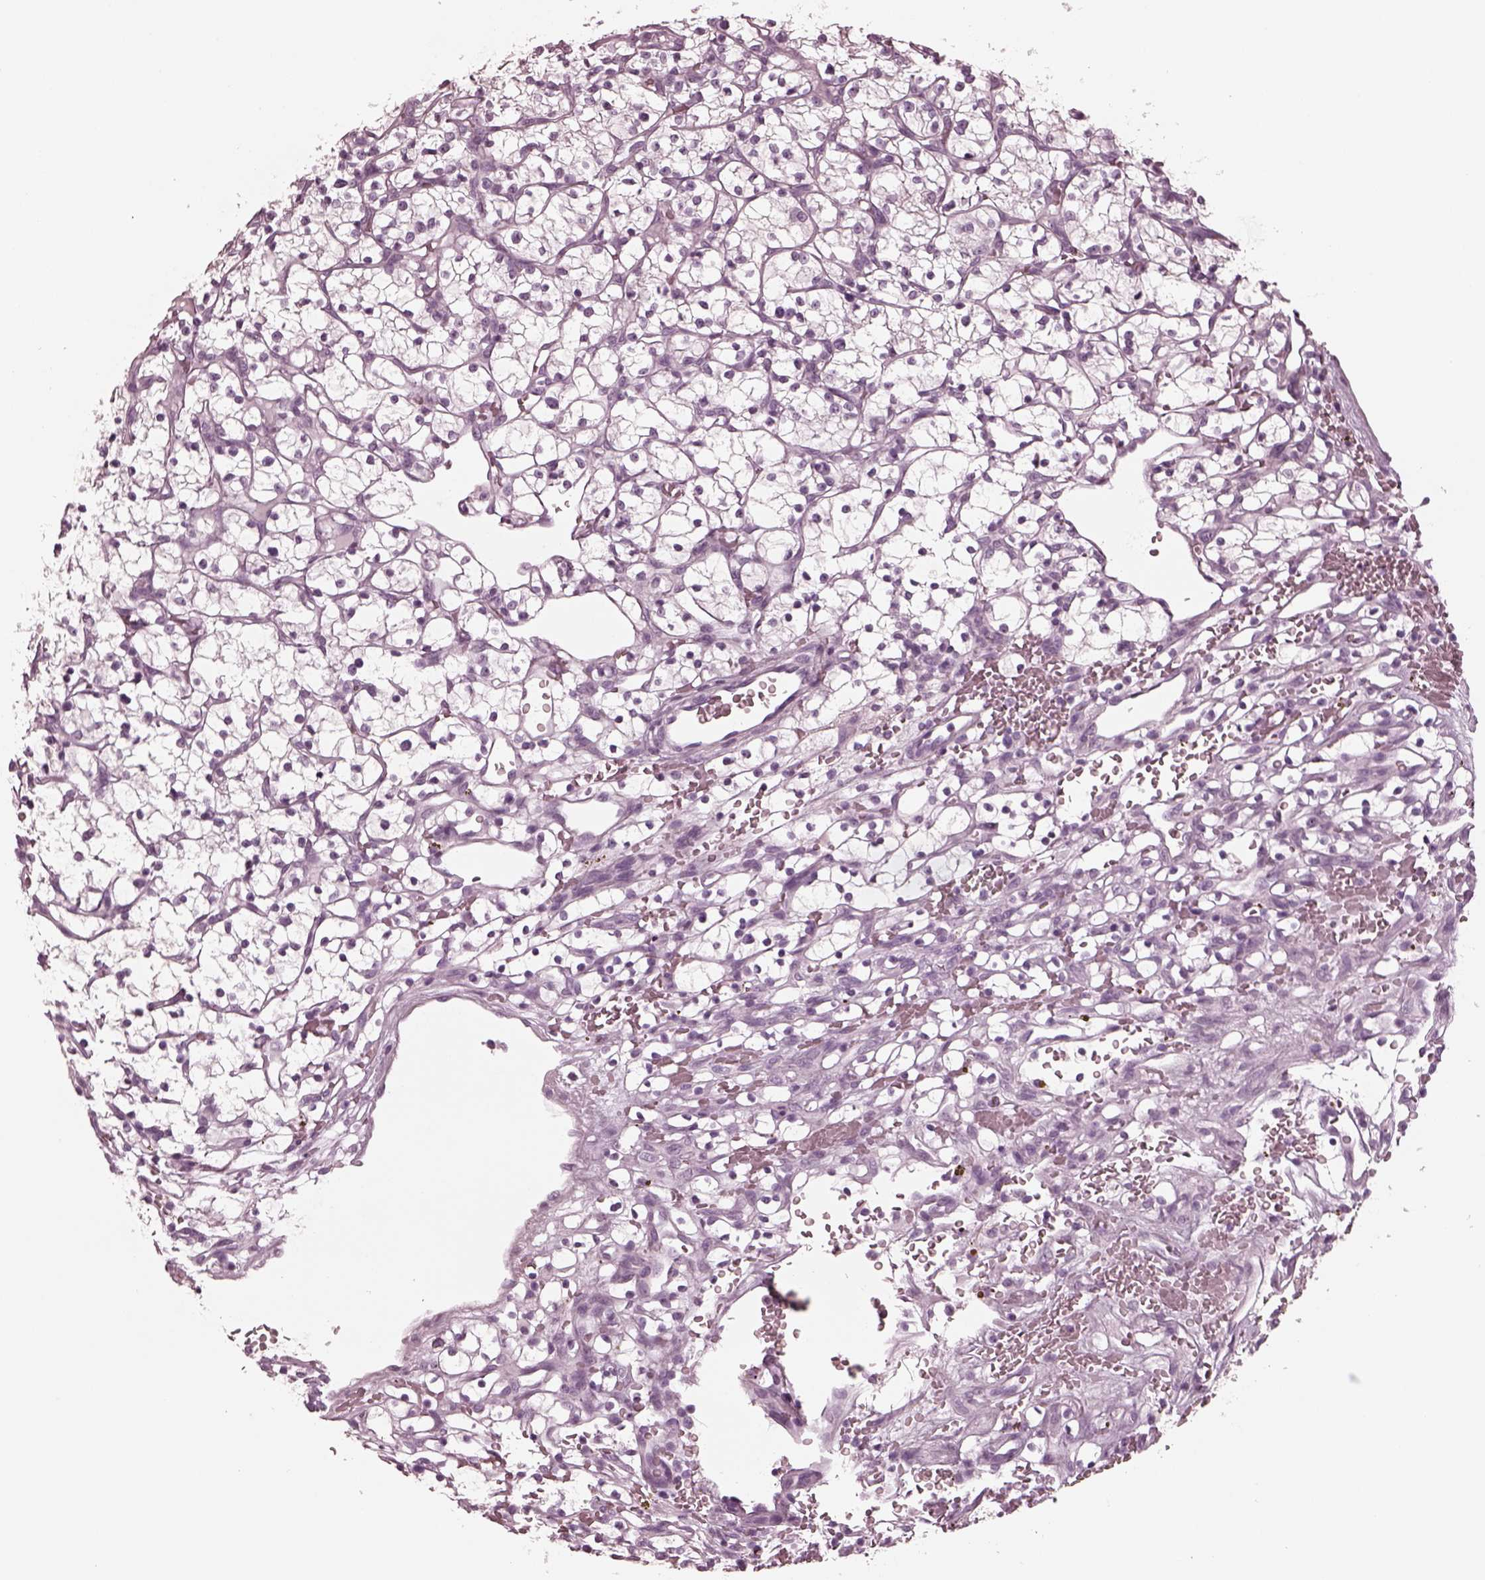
{"staining": {"intensity": "negative", "quantity": "none", "location": "none"}, "tissue": "renal cancer", "cell_type": "Tumor cells", "image_type": "cancer", "snomed": [{"axis": "morphology", "description": "Adenocarcinoma, NOS"}, {"axis": "topography", "description": "Kidney"}], "caption": "Immunohistochemistry micrograph of neoplastic tissue: human adenocarcinoma (renal) stained with DAB displays no significant protein expression in tumor cells.", "gene": "GRM6", "patient": {"sex": "female", "age": 64}}